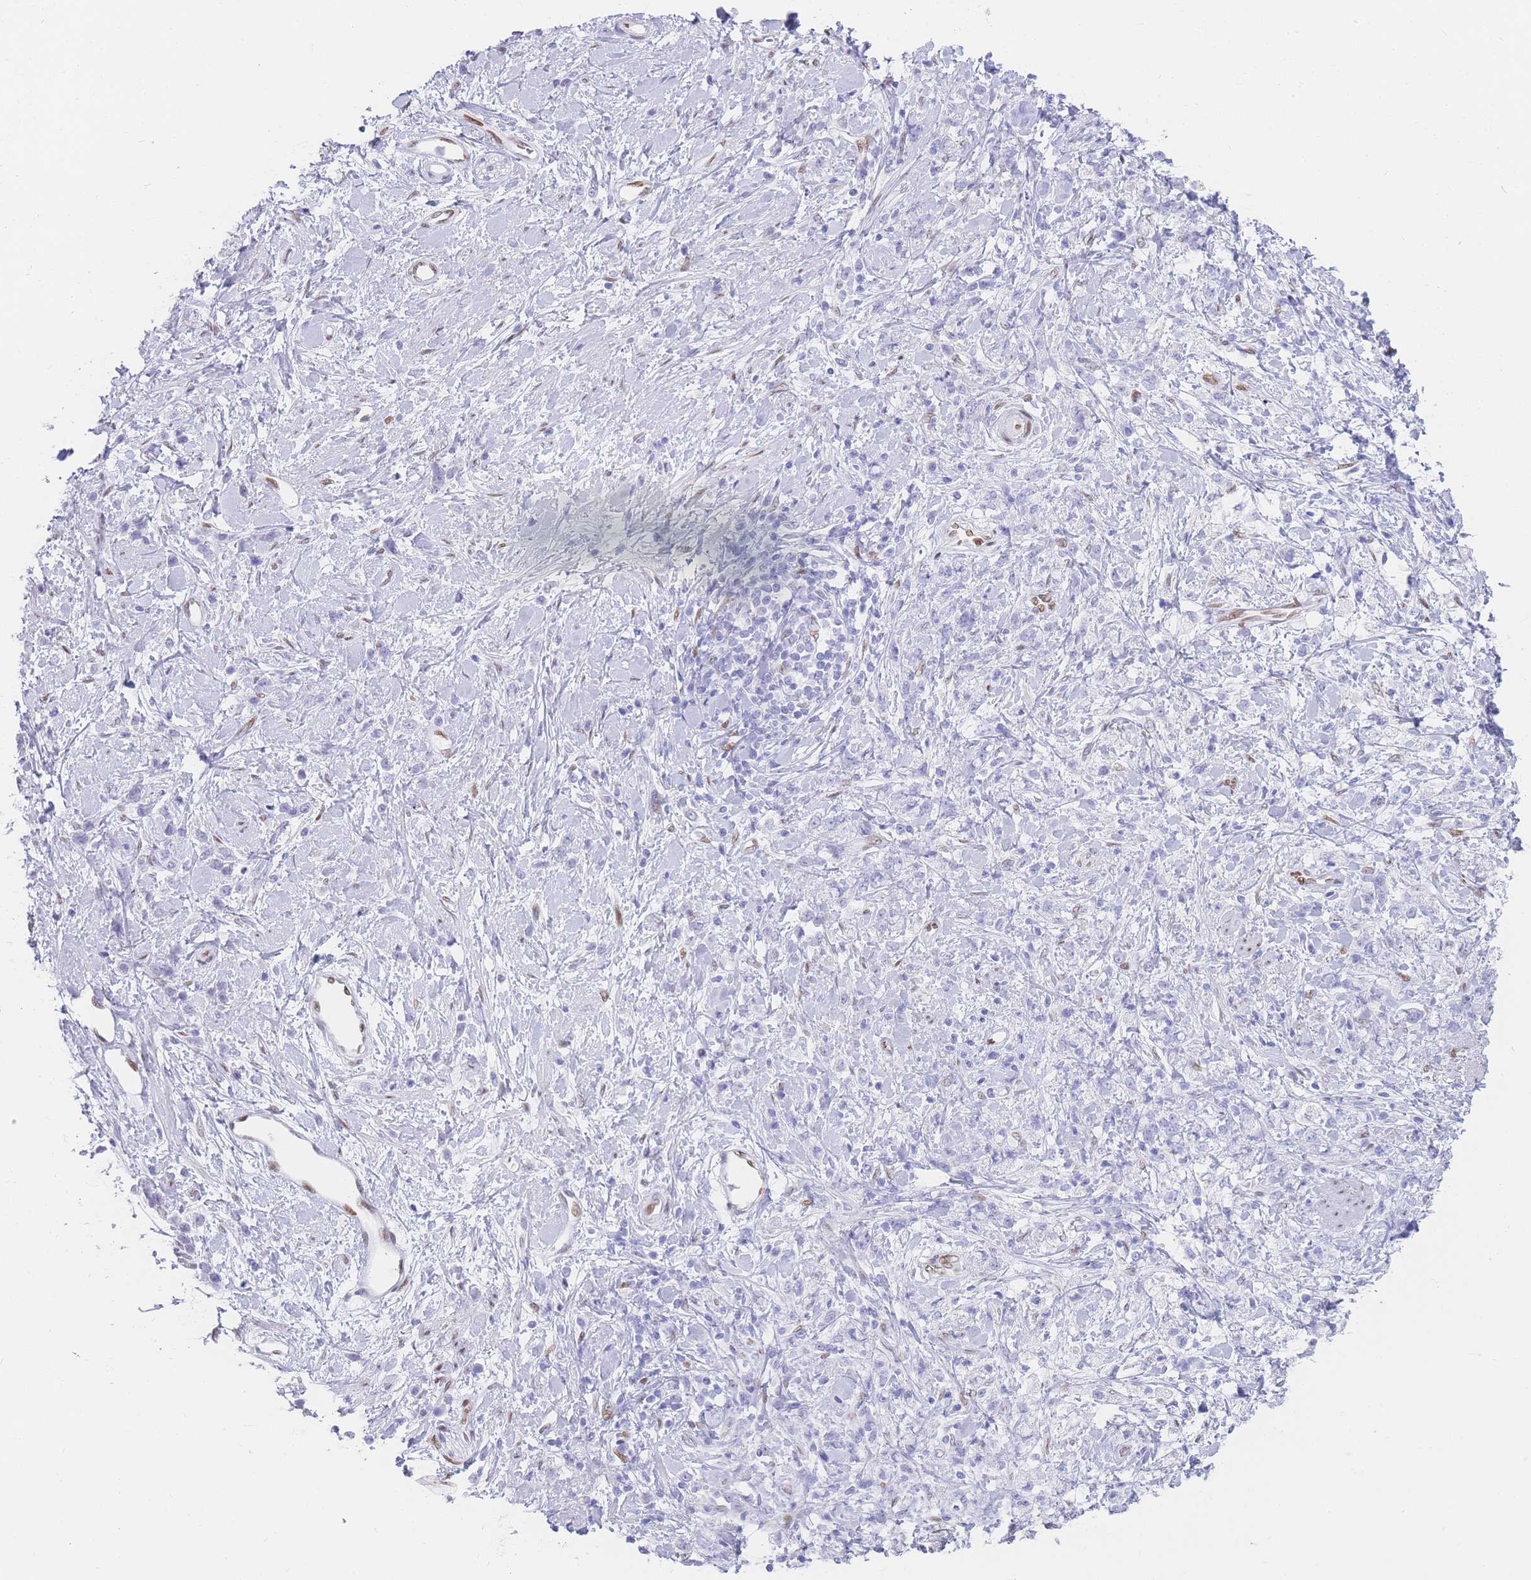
{"staining": {"intensity": "negative", "quantity": "none", "location": "none"}, "tissue": "stomach cancer", "cell_type": "Tumor cells", "image_type": "cancer", "snomed": [{"axis": "morphology", "description": "Adenocarcinoma, NOS"}, {"axis": "topography", "description": "Stomach"}], "caption": "IHC of human stomach cancer demonstrates no staining in tumor cells.", "gene": "PSMB5", "patient": {"sex": "female", "age": 60}}